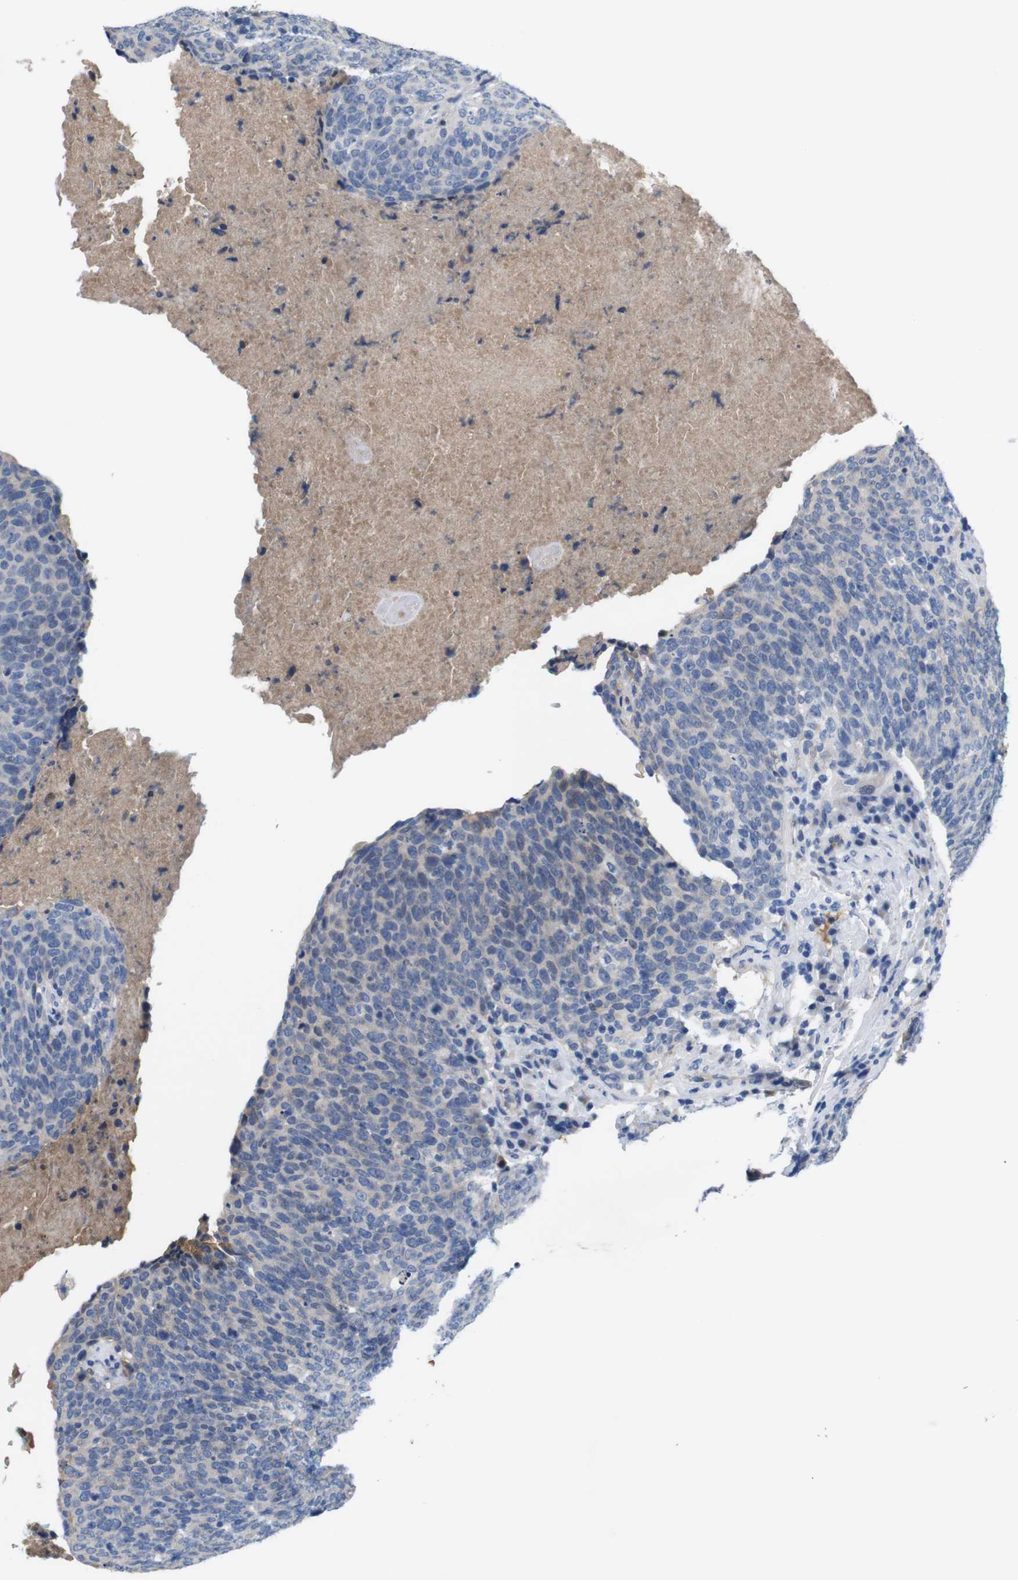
{"staining": {"intensity": "negative", "quantity": "none", "location": "none"}, "tissue": "head and neck cancer", "cell_type": "Tumor cells", "image_type": "cancer", "snomed": [{"axis": "morphology", "description": "Squamous cell carcinoma, NOS"}, {"axis": "morphology", "description": "Squamous cell carcinoma, metastatic, NOS"}, {"axis": "topography", "description": "Lymph node"}, {"axis": "topography", "description": "Head-Neck"}], "caption": "Immunohistochemical staining of human squamous cell carcinoma (head and neck) exhibits no significant positivity in tumor cells.", "gene": "C1RL", "patient": {"sex": "male", "age": 62}}